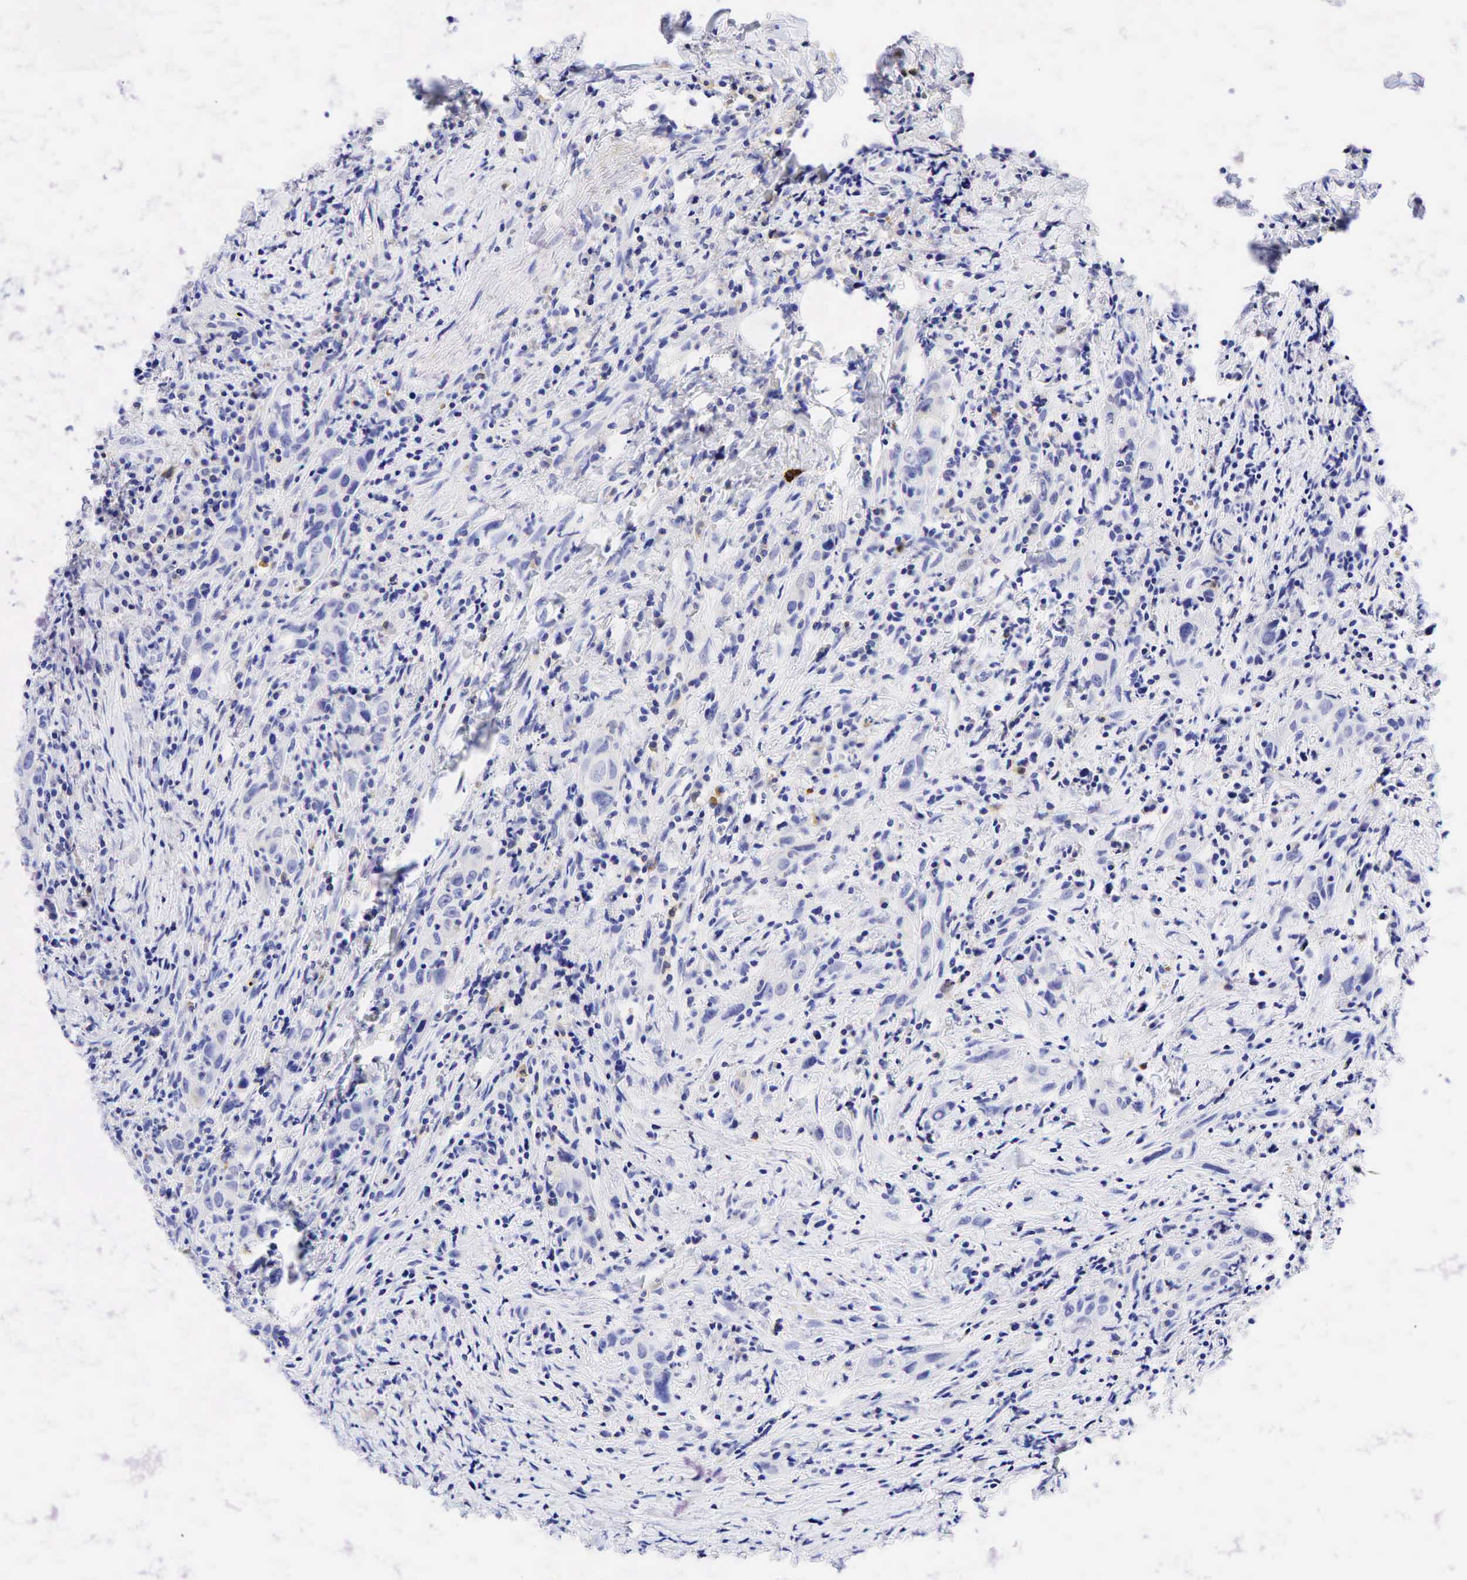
{"staining": {"intensity": "weak", "quantity": "25%-75%", "location": "cytoplasmic/membranous"}, "tissue": "head and neck cancer", "cell_type": "Tumor cells", "image_type": "cancer", "snomed": [{"axis": "morphology", "description": "Squamous cell carcinoma, NOS"}, {"axis": "topography", "description": "Oral tissue"}, {"axis": "topography", "description": "Head-Neck"}], "caption": "IHC micrograph of neoplastic tissue: head and neck cancer (squamous cell carcinoma) stained using immunohistochemistry reveals low levels of weak protein expression localized specifically in the cytoplasmic/membranous of tumor cells, appearing as a cytoplasmic/membranous brown color.", "gene": "TNFRSF8", "patient": {"sex": "female", "age": 82}}